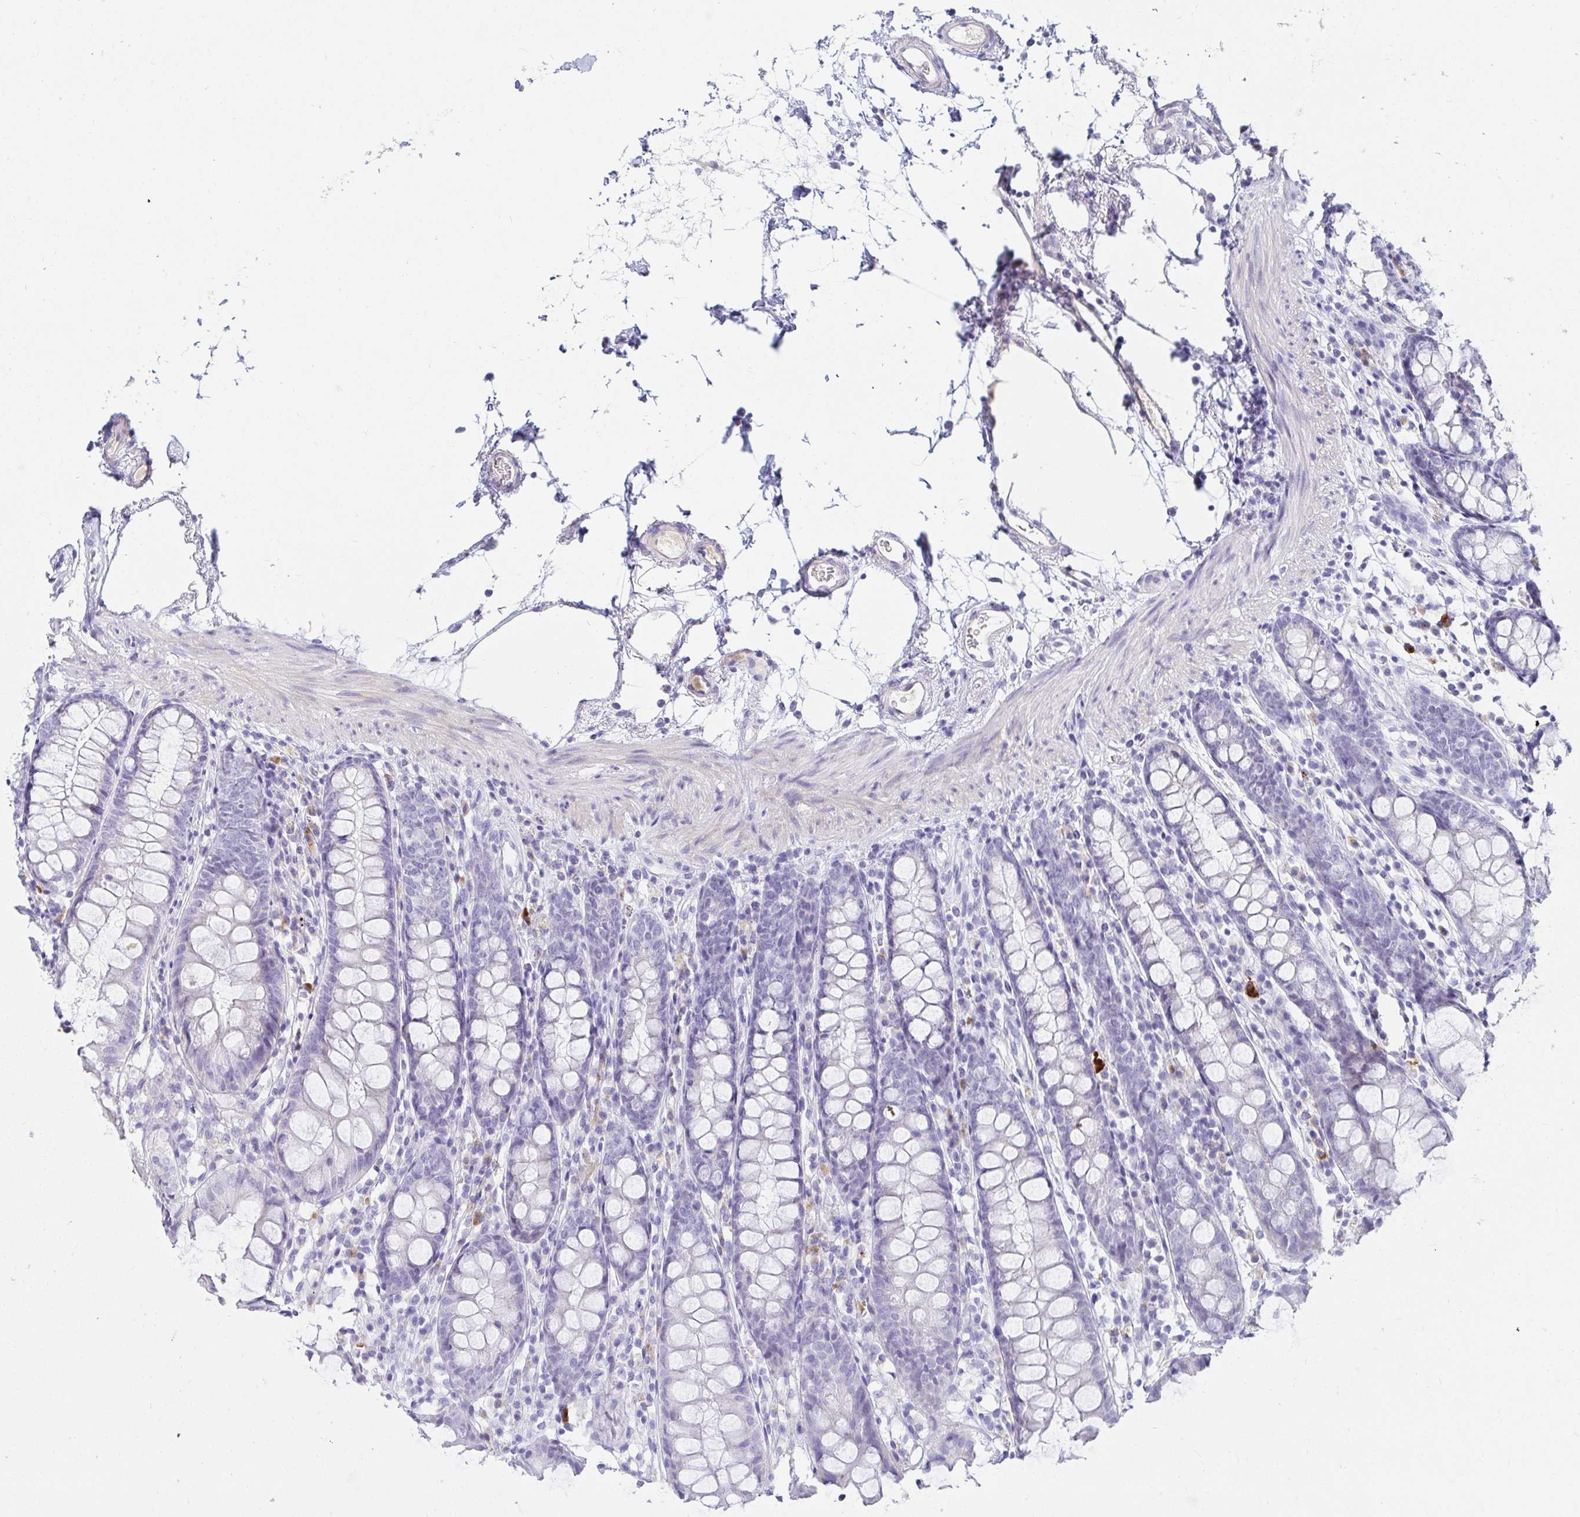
{"staining": {"intensity": "negative", "quantity": "none", "location": "none"}, "tissue": "colon", "cell_type": "Endothelial cells", "image_type": "normal", "snomed": [{"axis": "morphology", "description": "Normal tissue, NOS"}, {"axis": "topography", "description": "Colon"}], "caption": "DAB (3,3'-diaminobenzidine) immunohistochemical staining of unremarkable human colon demonstrates no significant expression in endothelial cells. (Immunohistochemistry, brightfield microscopy, high magnification).", "gene": "C4orf17", "patient": {"sex": "female", "age": 84}}